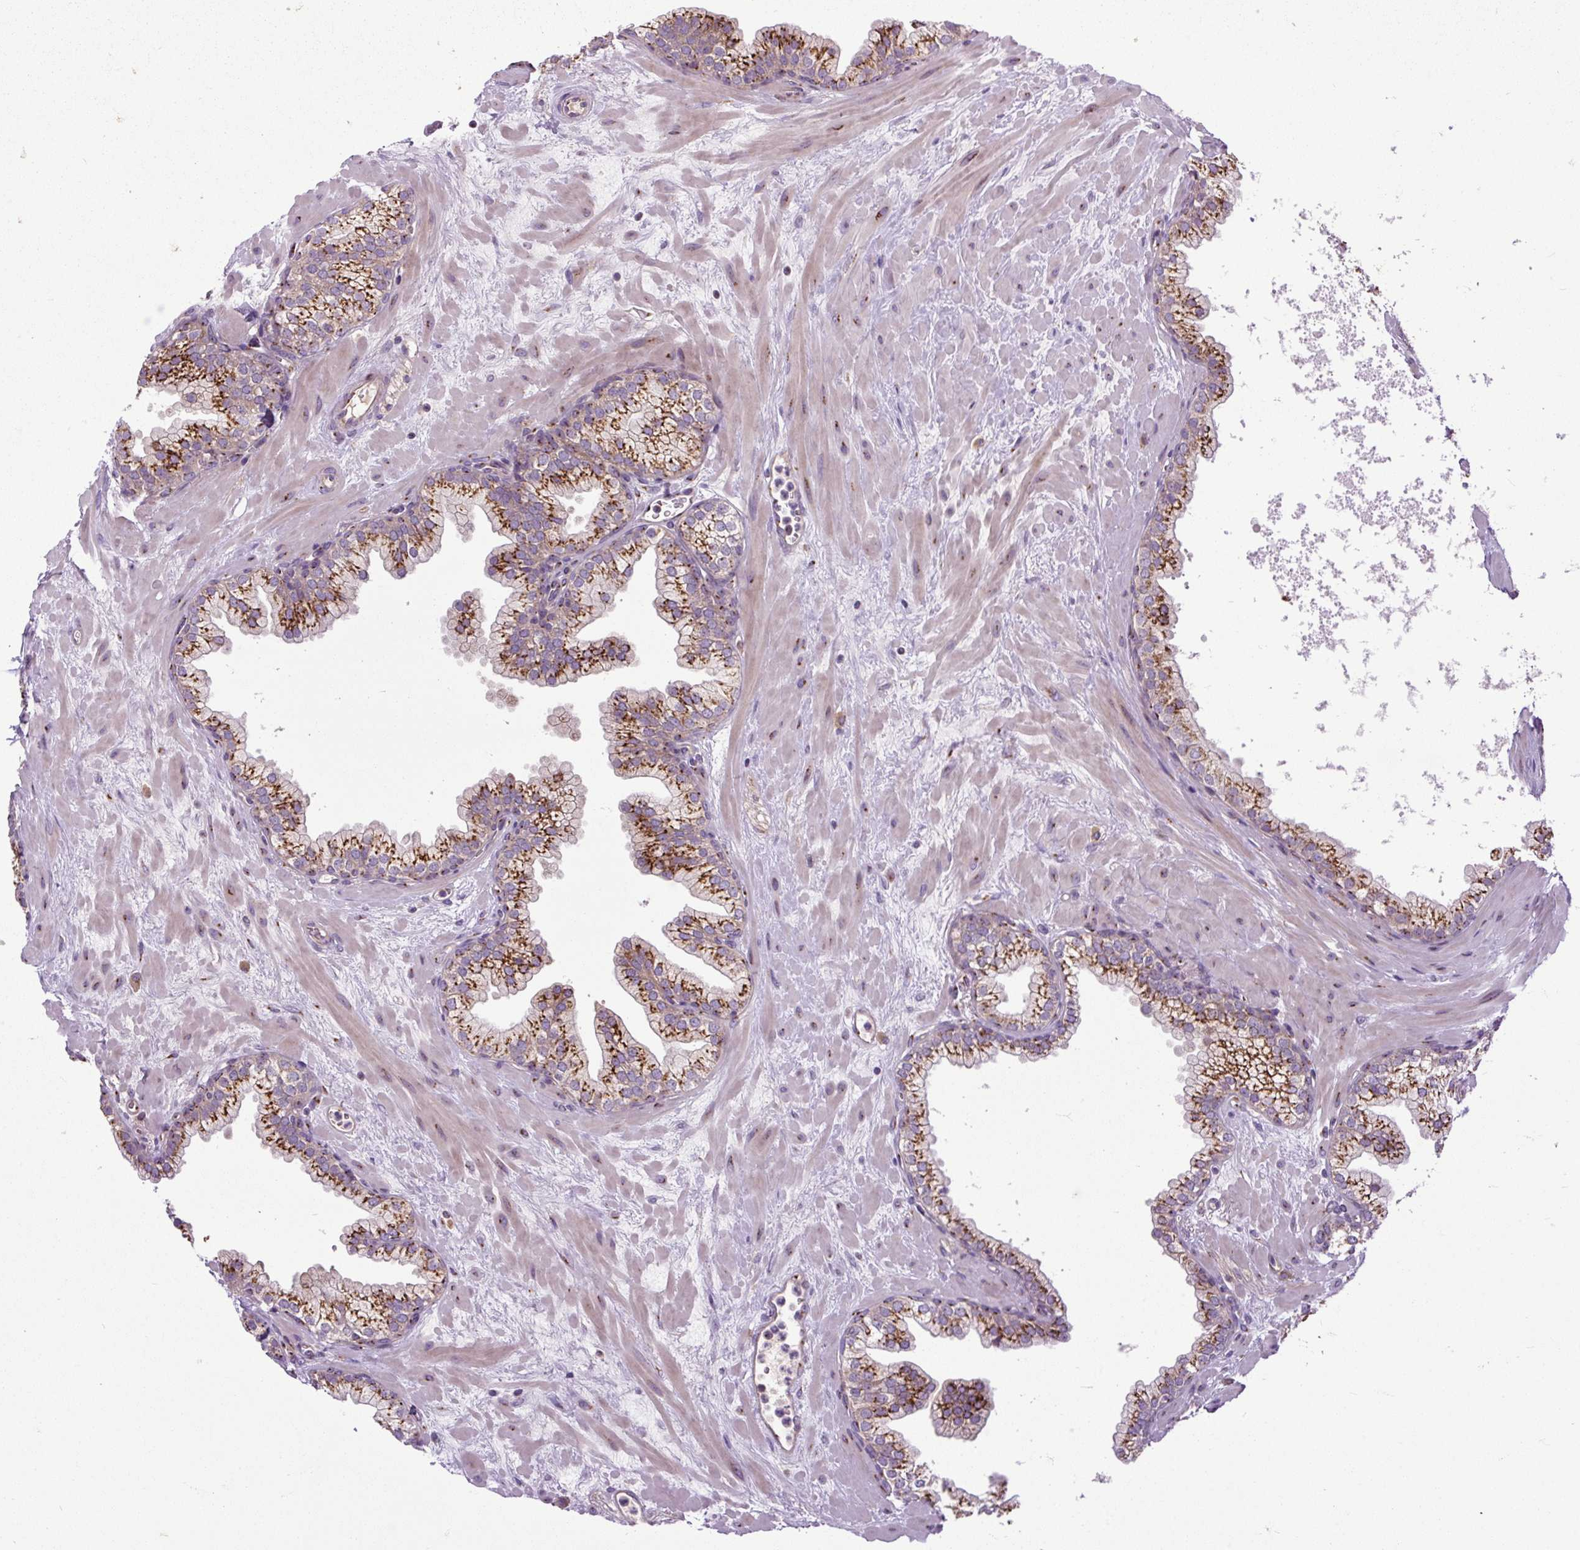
{"staining": {"intensity": "strong", "quantity": ">75%", "location": "cytoplasmic/membranous"}, "tissue": "prostate", "cell_type": "Glandular cells", "image_type": "normal", "snomed": [{"axis": "morphology", "description": "Normal tissue, NOS"}, {"axis": "topography", "description": "Prostate"}, {"axis": "topography", "description": "Peripheral nerve tissue"}], "caption": "A brown stain shows strong cytoplasmic/membranous positivity of a protein in glandular cells of benign human prostate. The staining was performed using DAB (3,3'-diaminobenzidine) to visualize the protein expression in brown, while the nuclei were stained in blue with hematoxylin (Magnification: 20x).", "gene": "MSMP", "patient": {"sex": "male", "age": 61}}